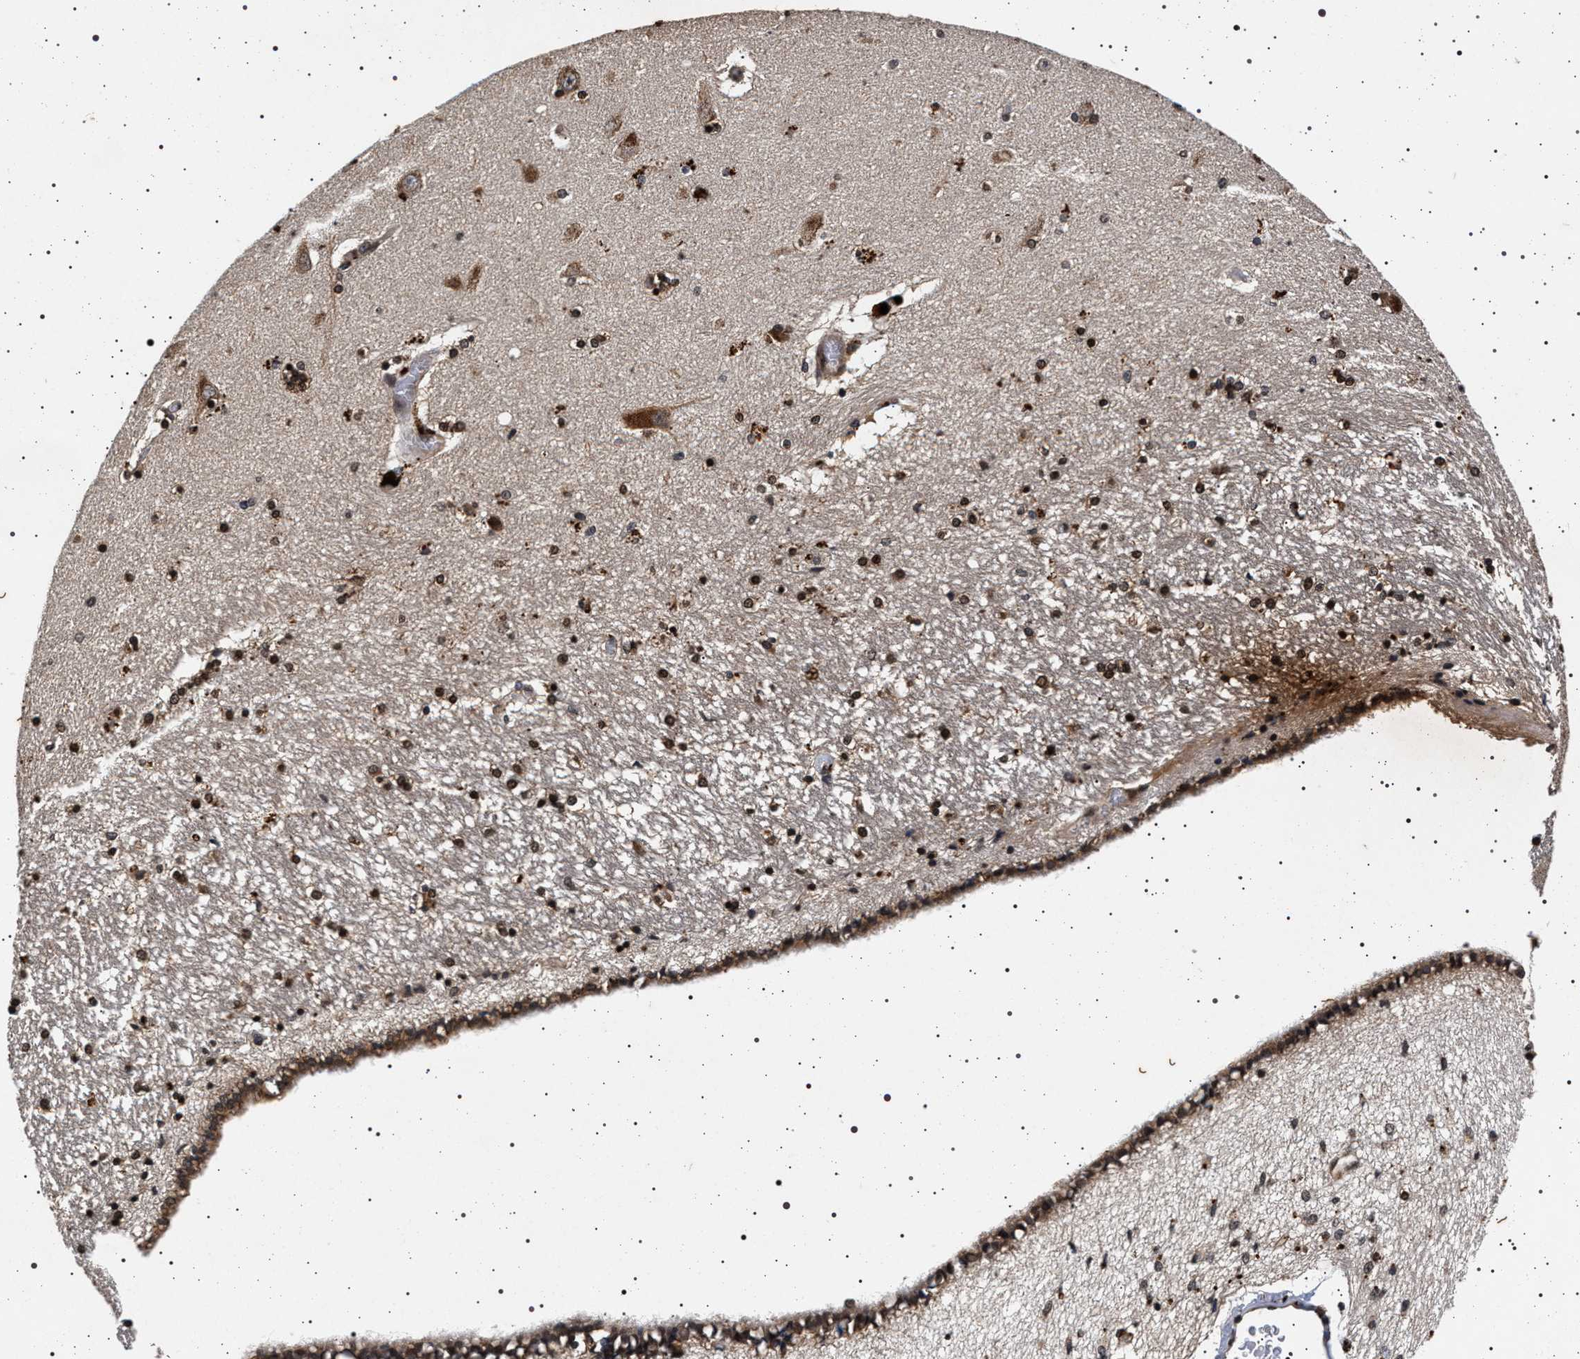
{"staining": {"intensity": "strong", "quantity": ">75%", "location": "cytoplasmic/membranous,nuclear"}, "tissue": "hippocampus", "cell_type": "Glial cells", "image_type": "normal", "snomed": [{"axis": "morphology", "description": "Normal tissue, NOS"}, {"axis": "topography", "description": "Hippocampus"}], "caption": "A micrograph of hippocampus stained for a protein shows strong cytoplasmic/membranous,nuclear brown staining in glial cells. (IHC, brightfield microscopy, high magnification).", "gene": "CDKN1B", "patient": {"sex": "female", "age": 54}}